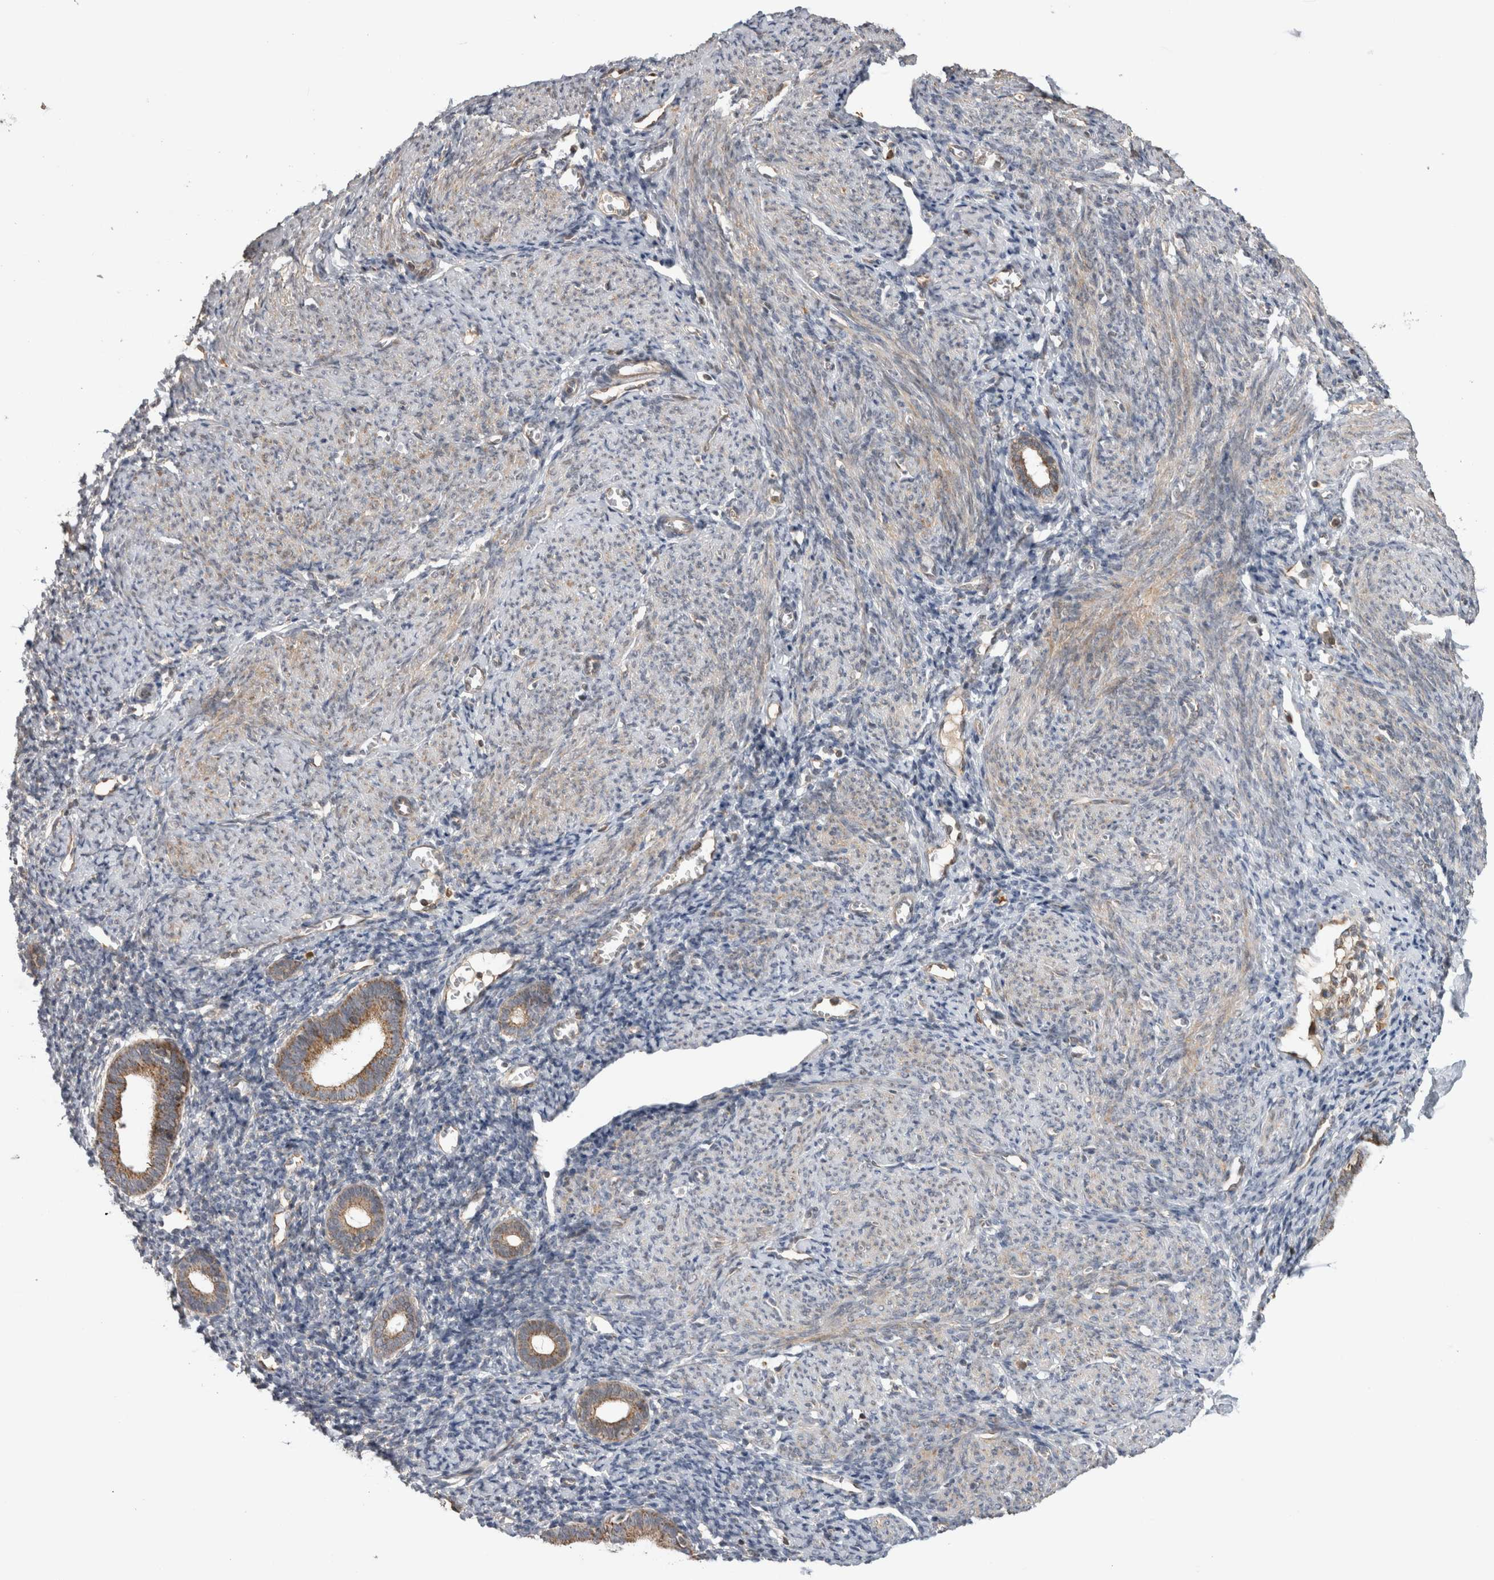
{"staining": {"intensity": "negative", "quantity": "none", "location": "none"}, "tissue": "endometrium", "cell_type": "Cells in endometrial stroma", "image_type": "normal", "snomed": [{"axis": "morphology", "description": "Normal tissue, NOS"}, {"axis": "morphology", "description": "Adenocarcinoma, NOS"}, {"axis": "topography", "description": "Endometrium"}], "caption": "An image of endometrium stained for a protein reveals no brown staining in cells in endometrial stroma. (DAB immunohistochemistry (IHC) with hematoxylin counter stain).", "gene": "KCNIP1", "patient": {"sex": "female", "age": 57}}